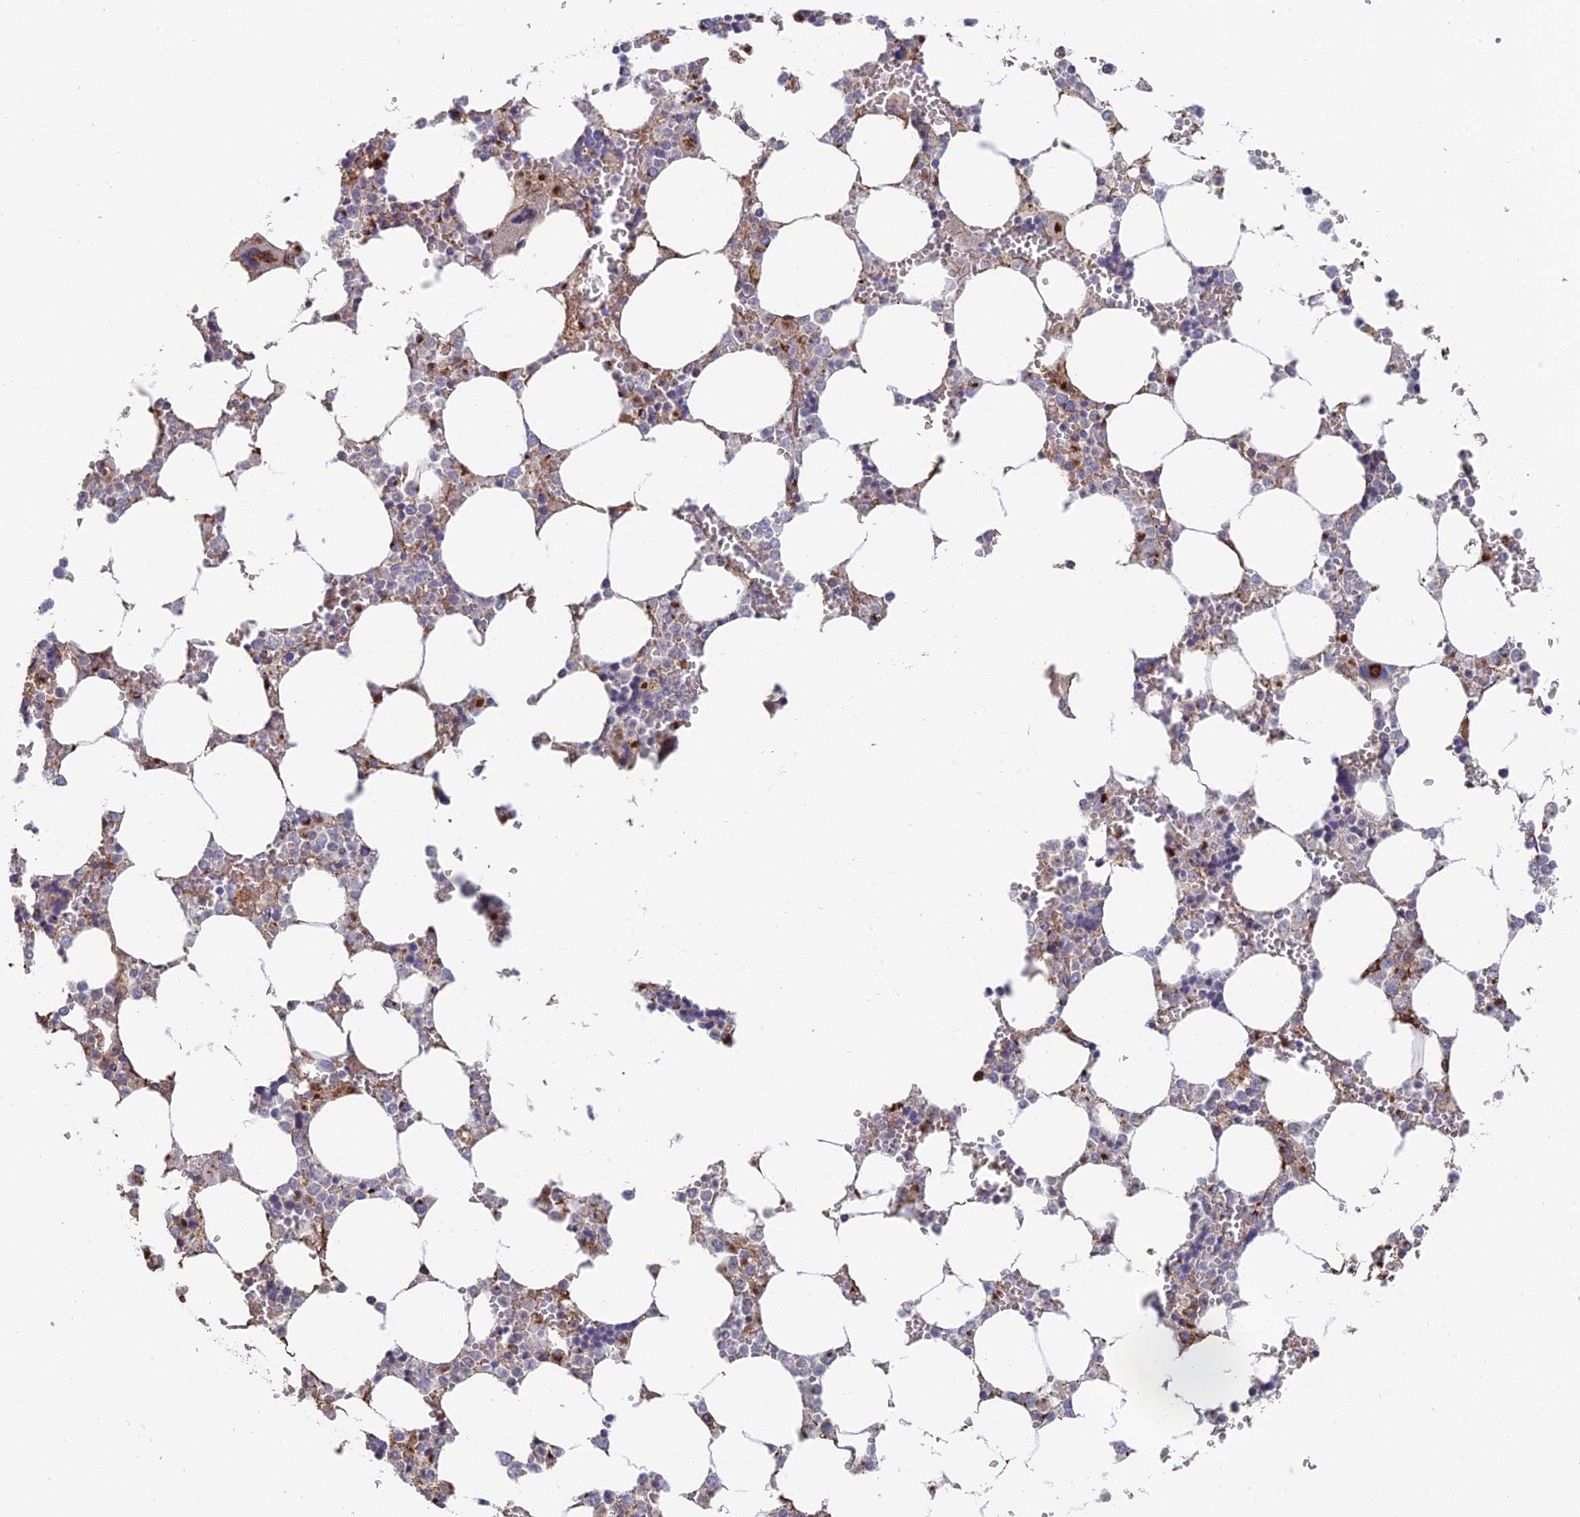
{"staining": {"intensity": "moderate", "quantity": "25%-75%", "location": "cytoplasmic/membranous"}, "tissue": "bone marrow", "cell_type": "Hematopoietic cells", "image_type": "normal", "snomed": [{"axis": "morphology", "description": "Normal tissue, NOS"}, {"axis": "topography", "description": "Bone marrow"}], "caption": "Protein staining by immunohistochemistry (IHC) reveals moderate cytoplasmic/membranous expression in approximately 25%-75% of hematopoietic cells in benign bone marrow.", "gene": "ENSG00000267561", "patient": {"sex": "male", "age": 64}}